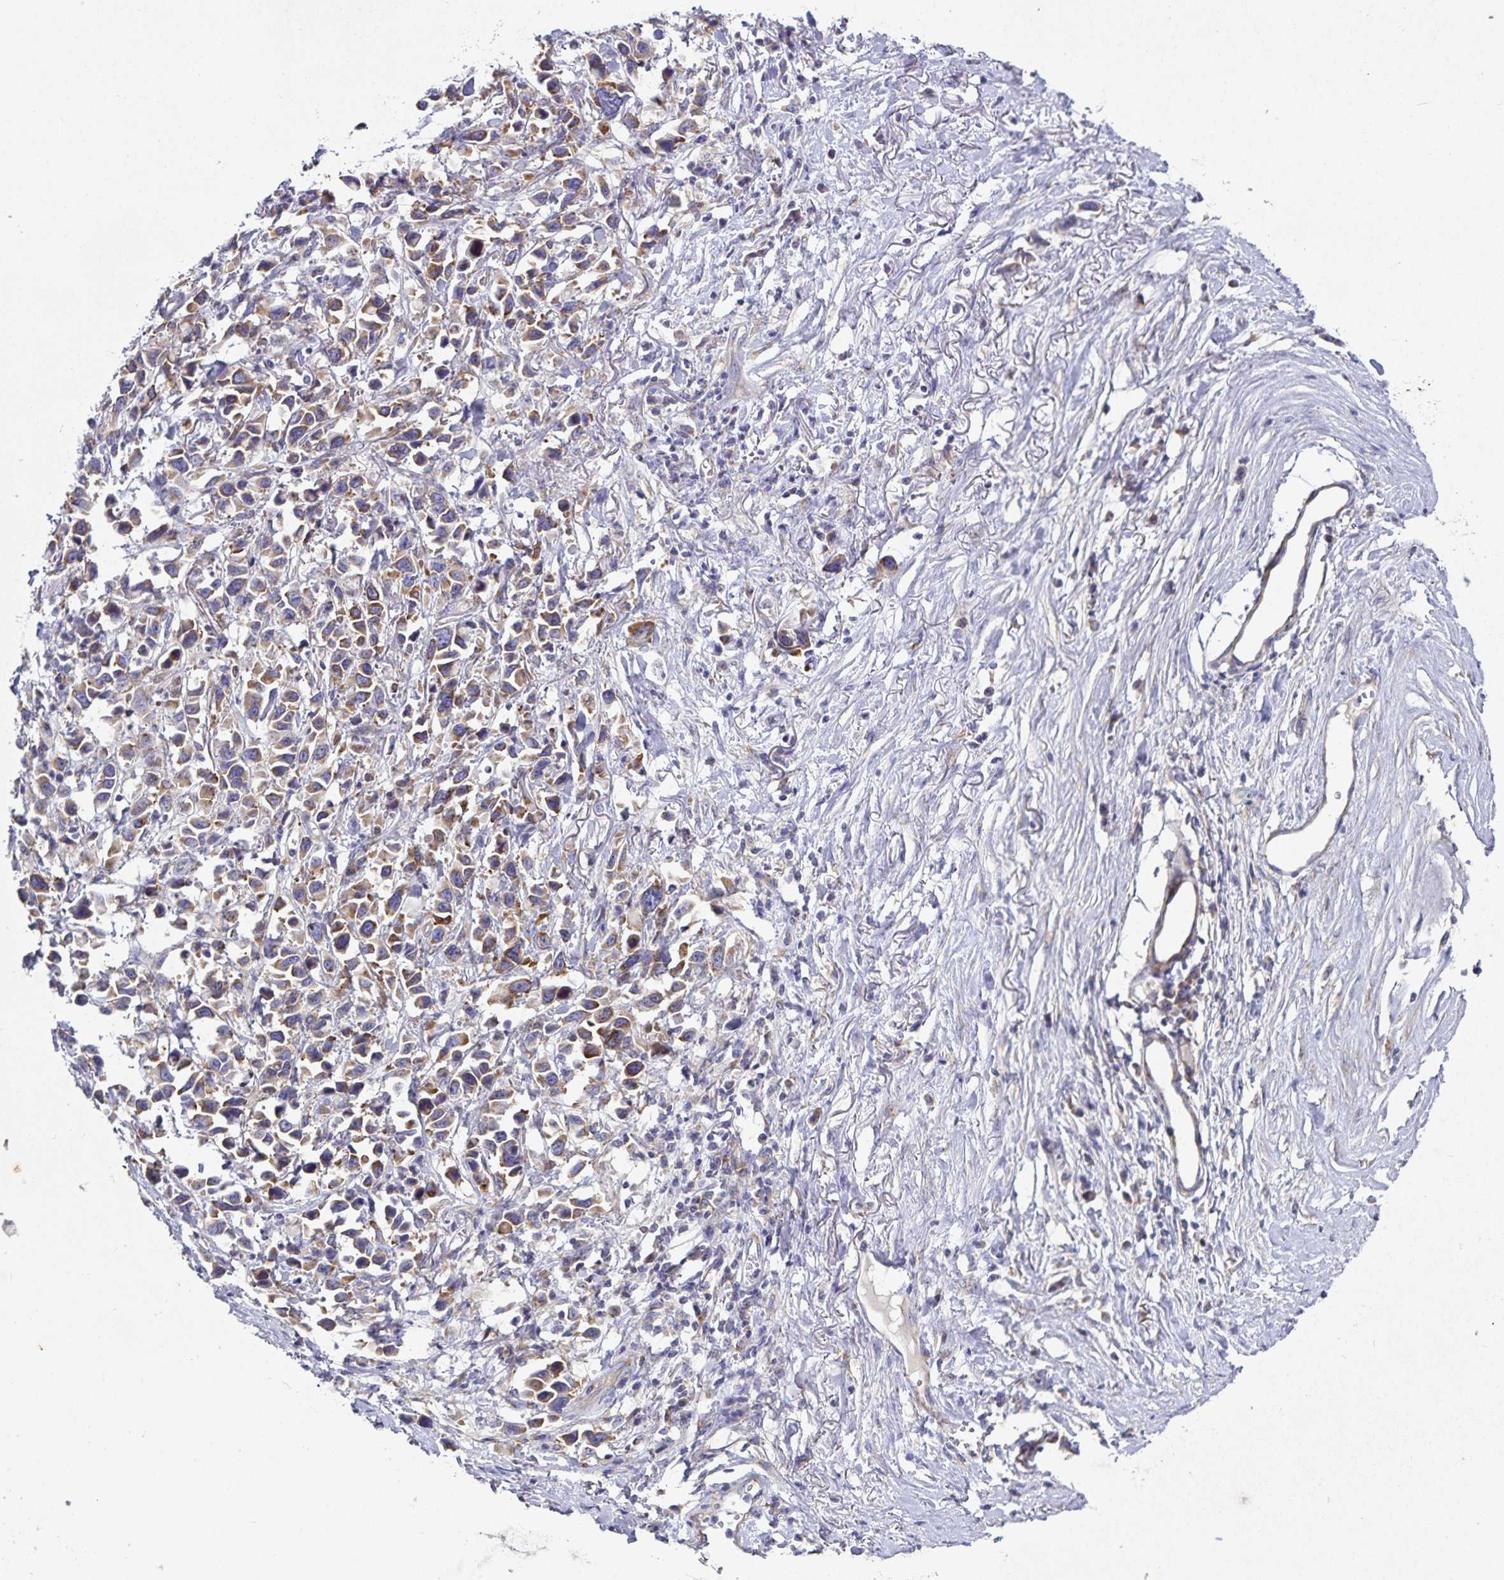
{"staining": {"intensity": "moderate", "quantity": ">75%", "location": "cytoplasmic/membranous"}, "tissue": "stomach cancer", "cell_type": "Tumor cells", "image_type": "cancer", "snomed": [{"axis": "morphology", "description": "Adenocarcinoma, NOS"}, {"axis": "topography", "description": "Stomach"}], "caption": "Protein expression by immunohistochemistry exhibits moderate cytoplasmic/membranous expression in approximately >75% of tumor cells in adenocarcinoma (stomach).", "gene": "FAM120A", "patient": {"sex": "female", "age": 81}}